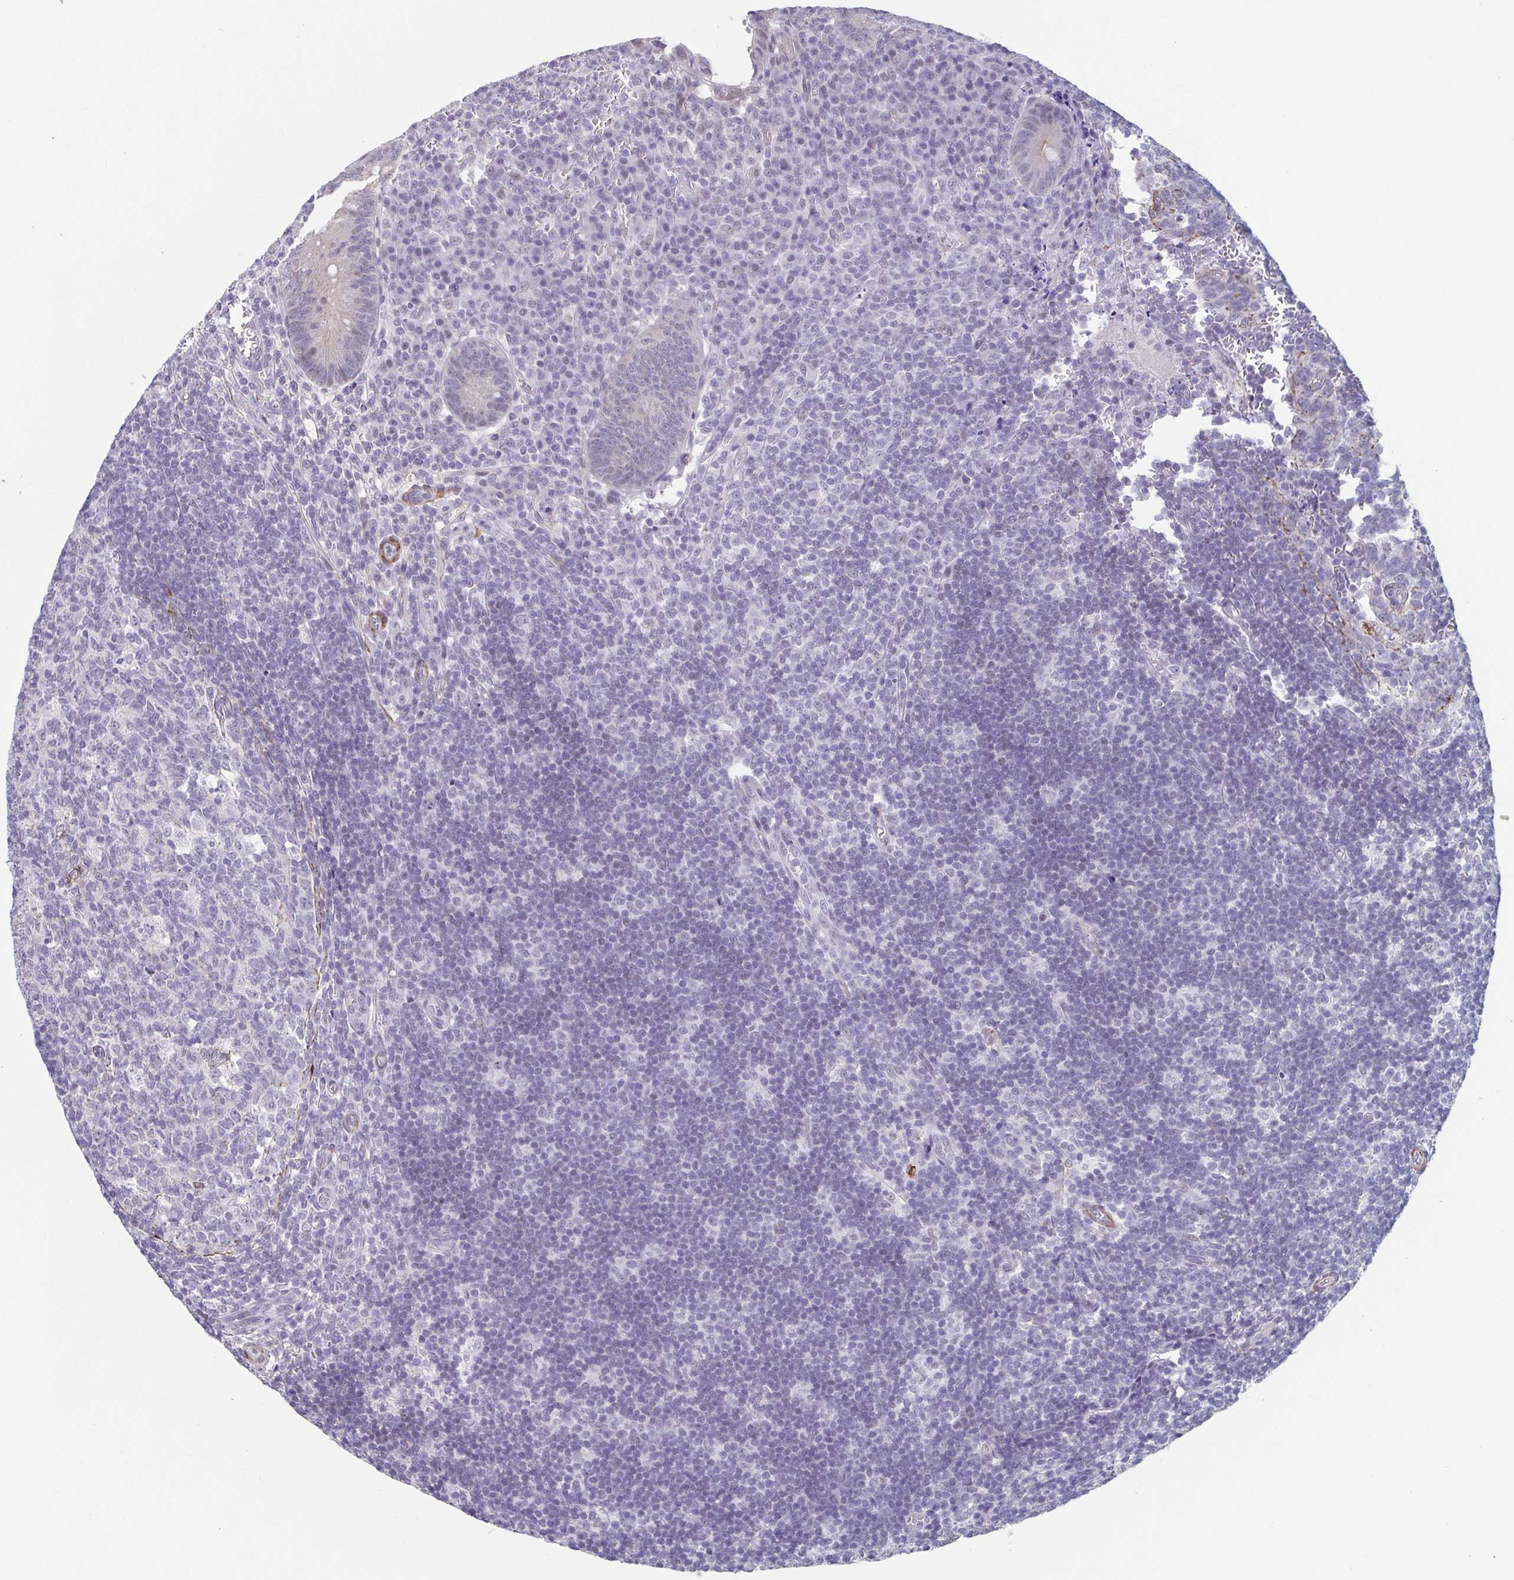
{"staining": {"intensity": "negative", "quantity": "none", "location": "none"}, "tissue": "appendix", "cell_type": "Glandular cells", "image_type": "normal", "snomed": [{"axis": "morphology", "description": "Normal tissue, NOS"}, {"axis": "topography", "description": "Appendix"}], "caption": "The histopathology image reveals no significant expression in glandular cells of appendix.", "gene": "TMEM92", "patient": {"sex": "male", "age": 18}}